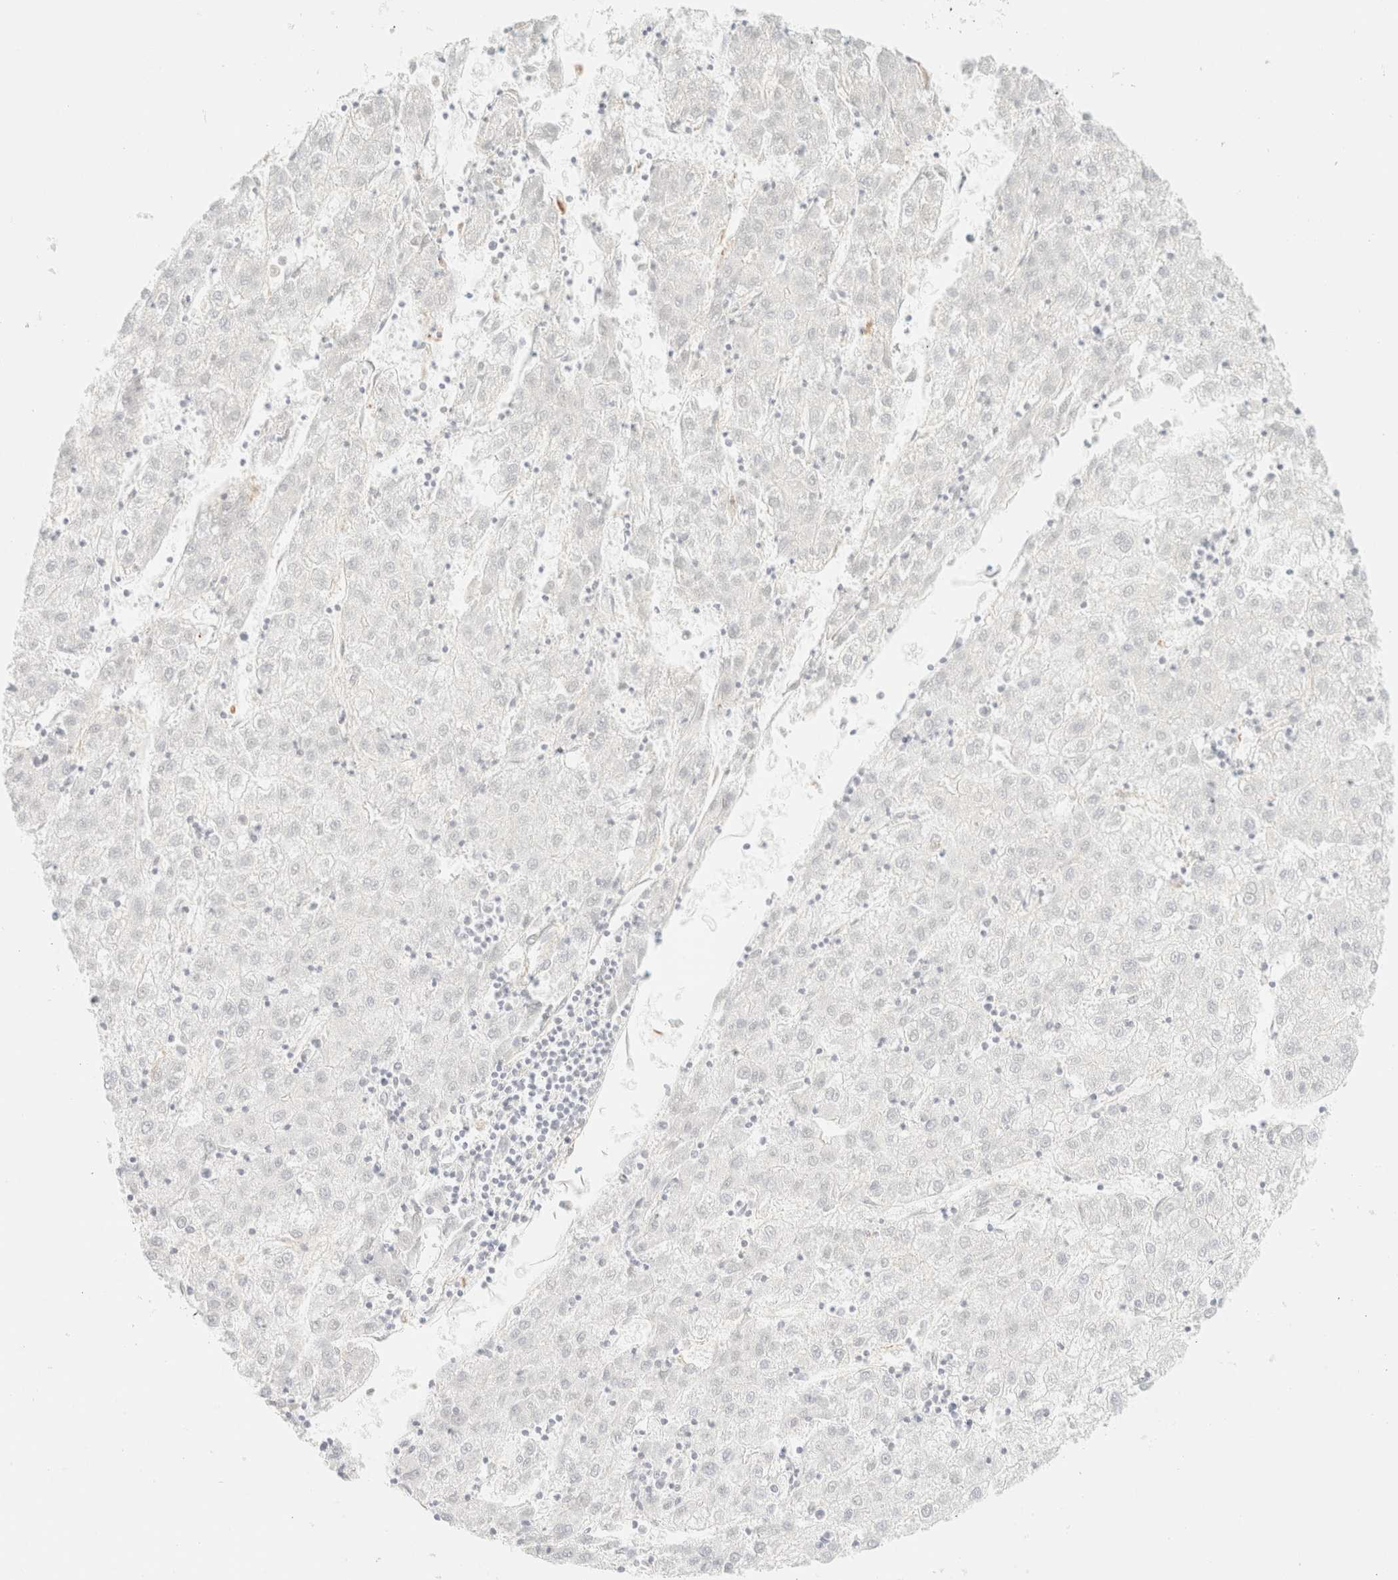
{"staining": {"intensity": "negative", "quantity": "none", "location": "none"}, "tissue": "liver cancer", "cell_type": "Tumor cells", "image_type": "cancer", "snomed": [{"axis": "morphology", "description": "Carcinoma, Hepatocellular, NOS"}, {"axis": "topography", "description": "Liver"}], "caption": "This photomicrograph is of liver hepatocellular carcinoma stained with immunohistochemistry (IHC) to label a protein in brown with the nuclei are counter-stained blue. There is no expression in tumor cells.", "gene": "ZSCAN18", "patient": {"sex": "male", "age": 72}}